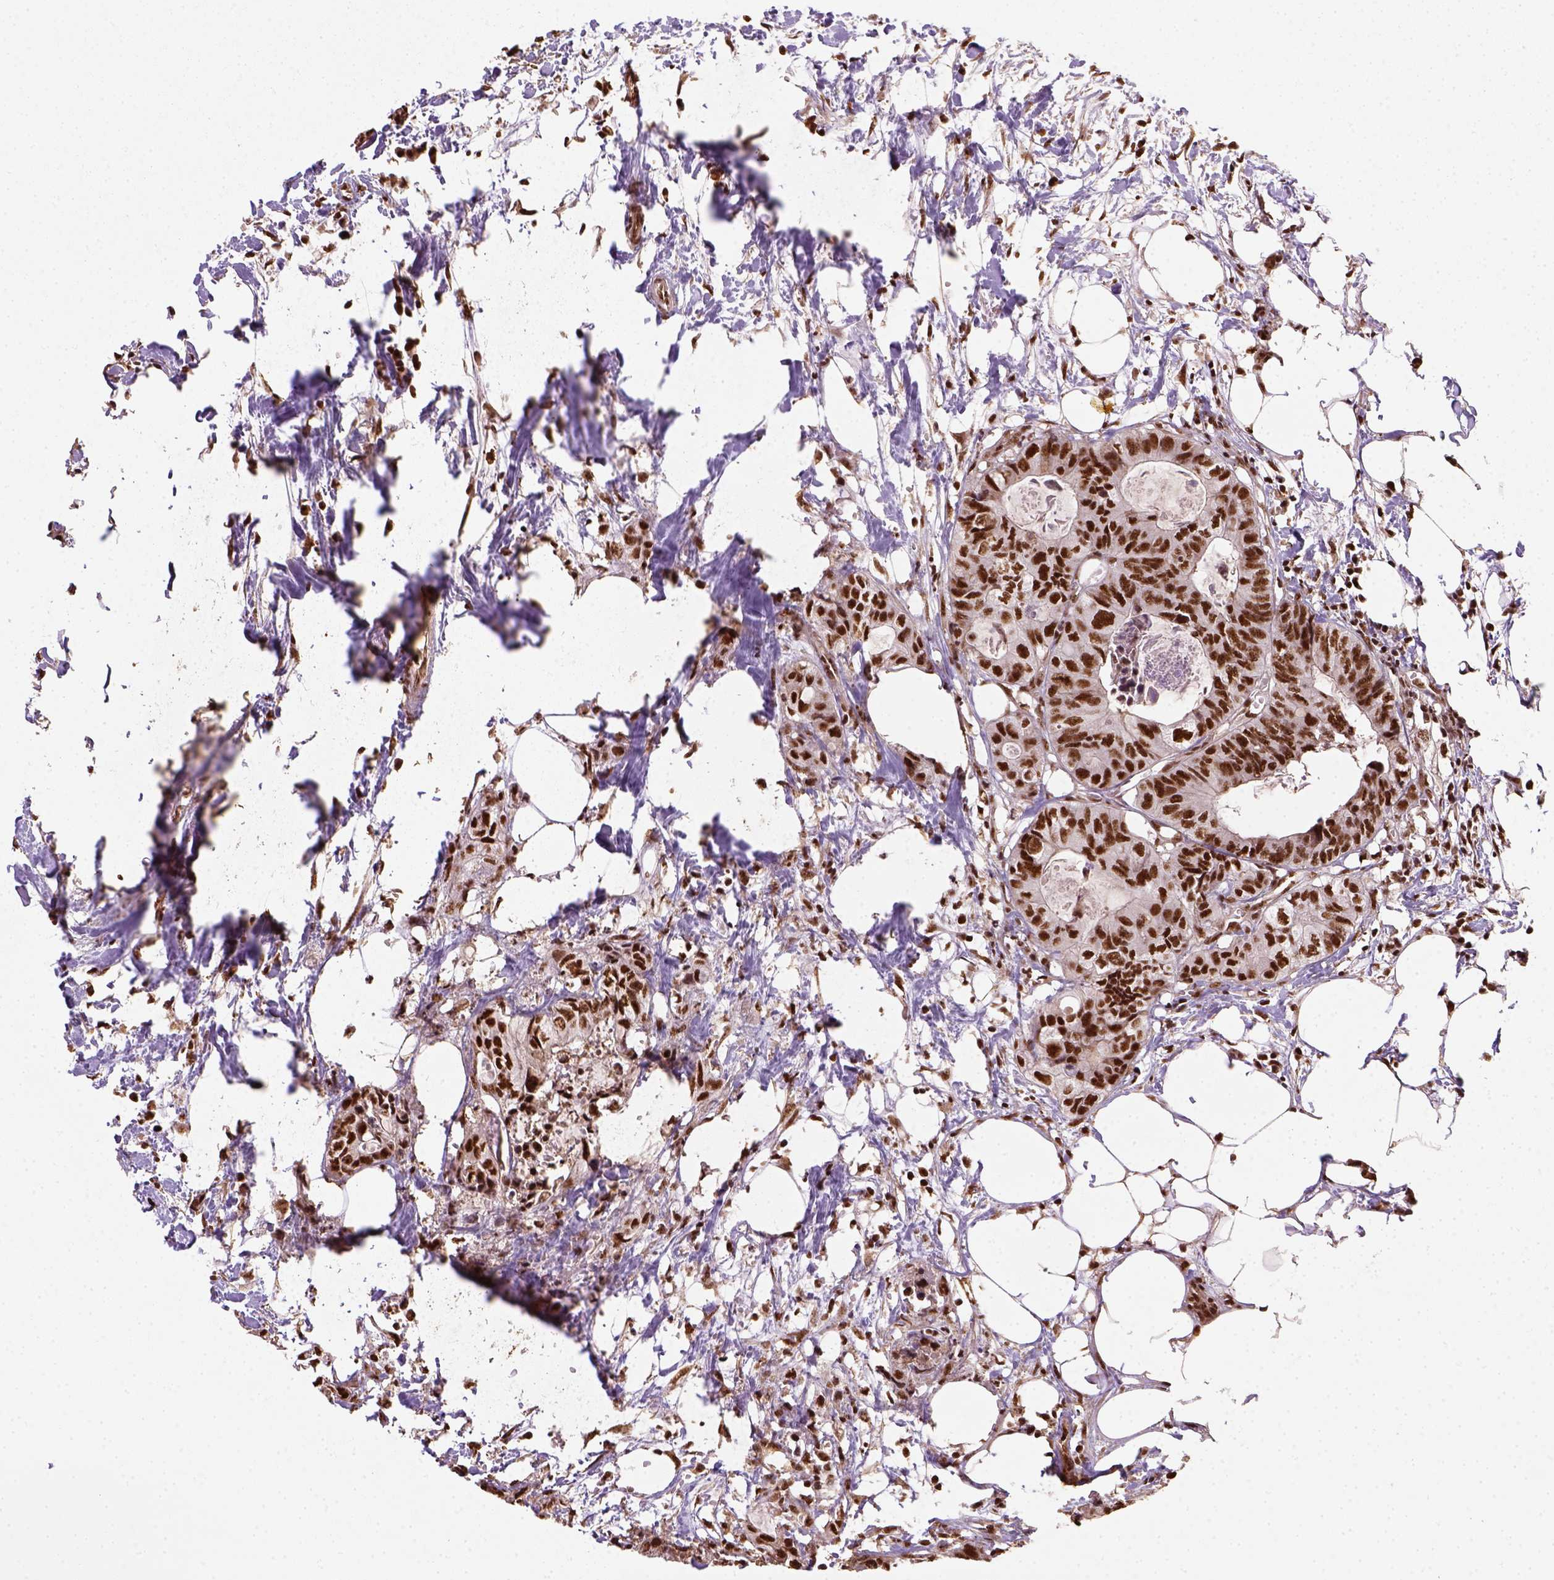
{"staining": {"intensity": "strong", "quantity": ">75%", "location": "nuclear"}, "tissue": "colorectal cancer", "cell_type": "Tumor cells", "image_type": "cancer", "snomed": [{"axis": "morphology", "description": "Adenocarcinoma, NOS"}, {"axis": "topography", "description": "Colon"}, {"axis": "topography", "description": "Rectum"}], "caption": "Colorectal cancer (adenocarcinoma) was stained to show a protein in brown. There is high levels of strong nuclear expression in approximately >75% of tumor cells.", "gene": "CCAR1", "patient": {"sex": "male", "age": 57}}